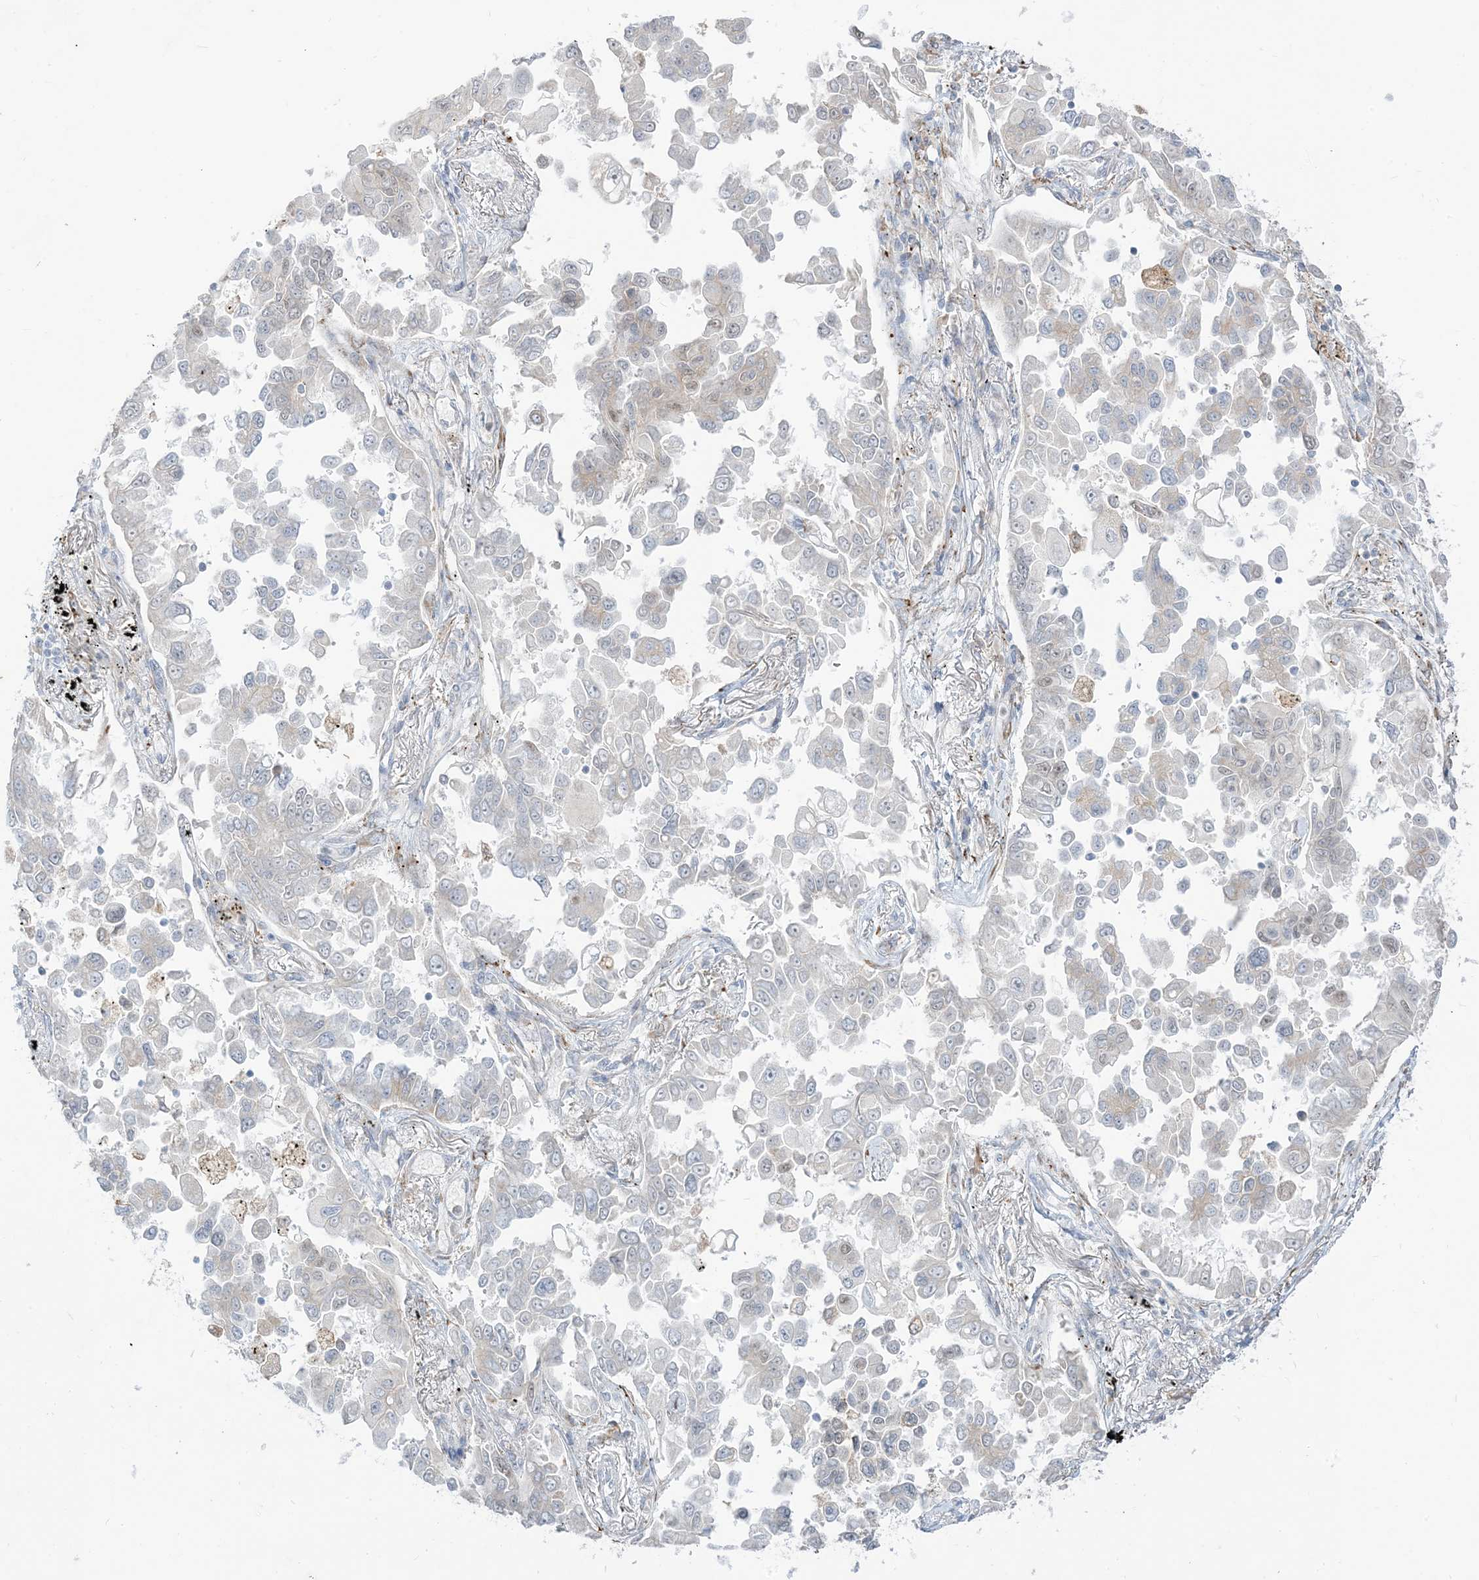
{"staining": {"intensity": "weak", "quantity": "<25%", "location": "cytoplasmic/membranous"}, "tissue": "lung cancer", "cell_type": "Tumor cells", "image_type": "cancer", "snomed": [{"axis": "morphology", "description": "Adenocarcinoma, NOS"}, {"axis": "topography", "description": "Lung"}], "caption": "This is an immunohistochemistry (IHC) micrograph of human lung adenocarcinoma. There is no positivity in tumor cells.", "gene": "LOXL3", "patient": {"sex": "female", "age": 67}}